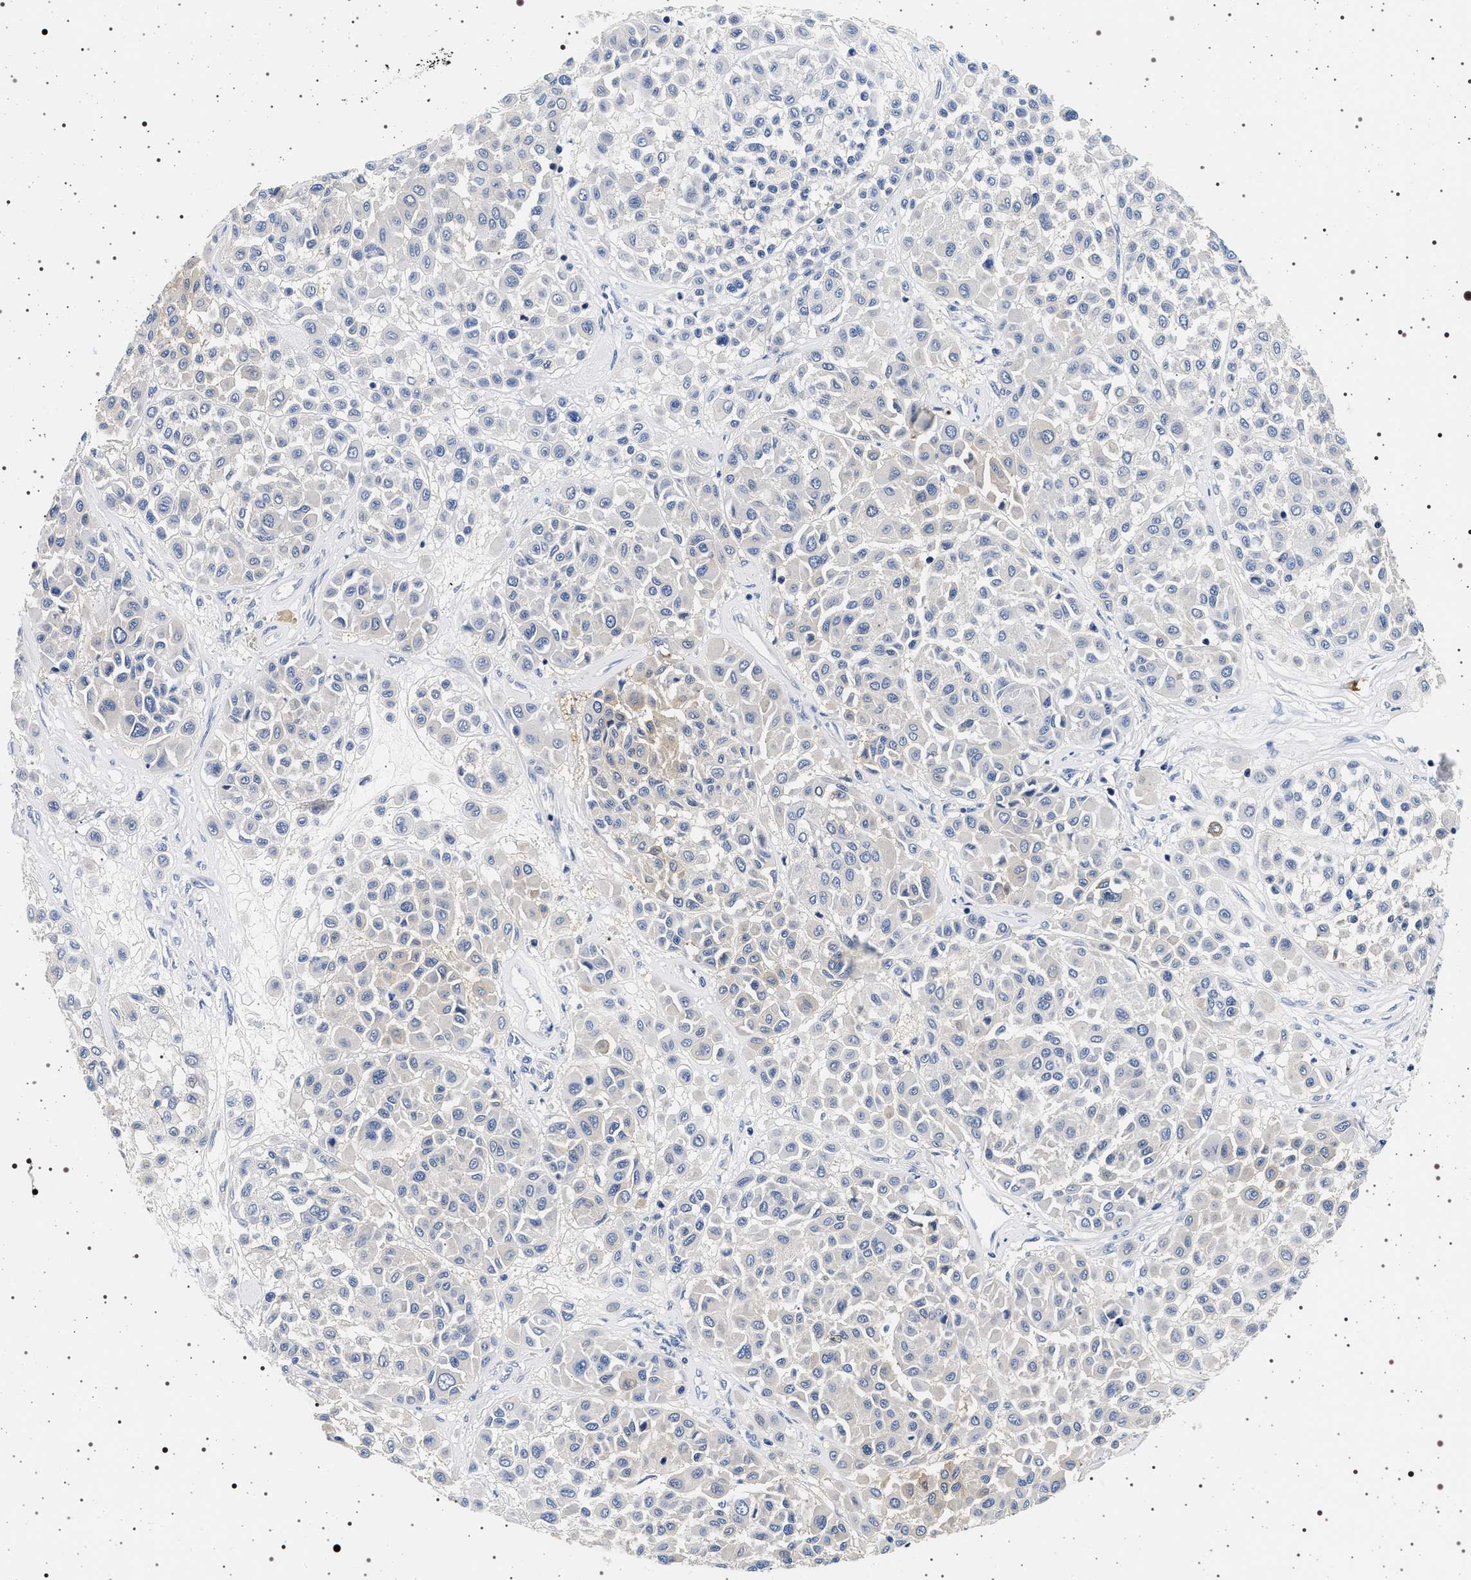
{"staining": {"intensity": "negative", "quantity": "none", "location": "none"}, "tissue": "melanoma", "cell_type": "Tumor cells", "image_type": "cancer", "snomed": [{"axis": "morphology", "description": "Malignant melanoma, Metastatic site"}, {"axis": "topography", "description": "Soft tissue"}], "caption": "This is a histopathology image of immunohistochemistry (IHC) staining of melanoma, which shows no expression in tumor cells.", "gene": "HSD17B1", "patient": {"sex": "male", "age": 41}}